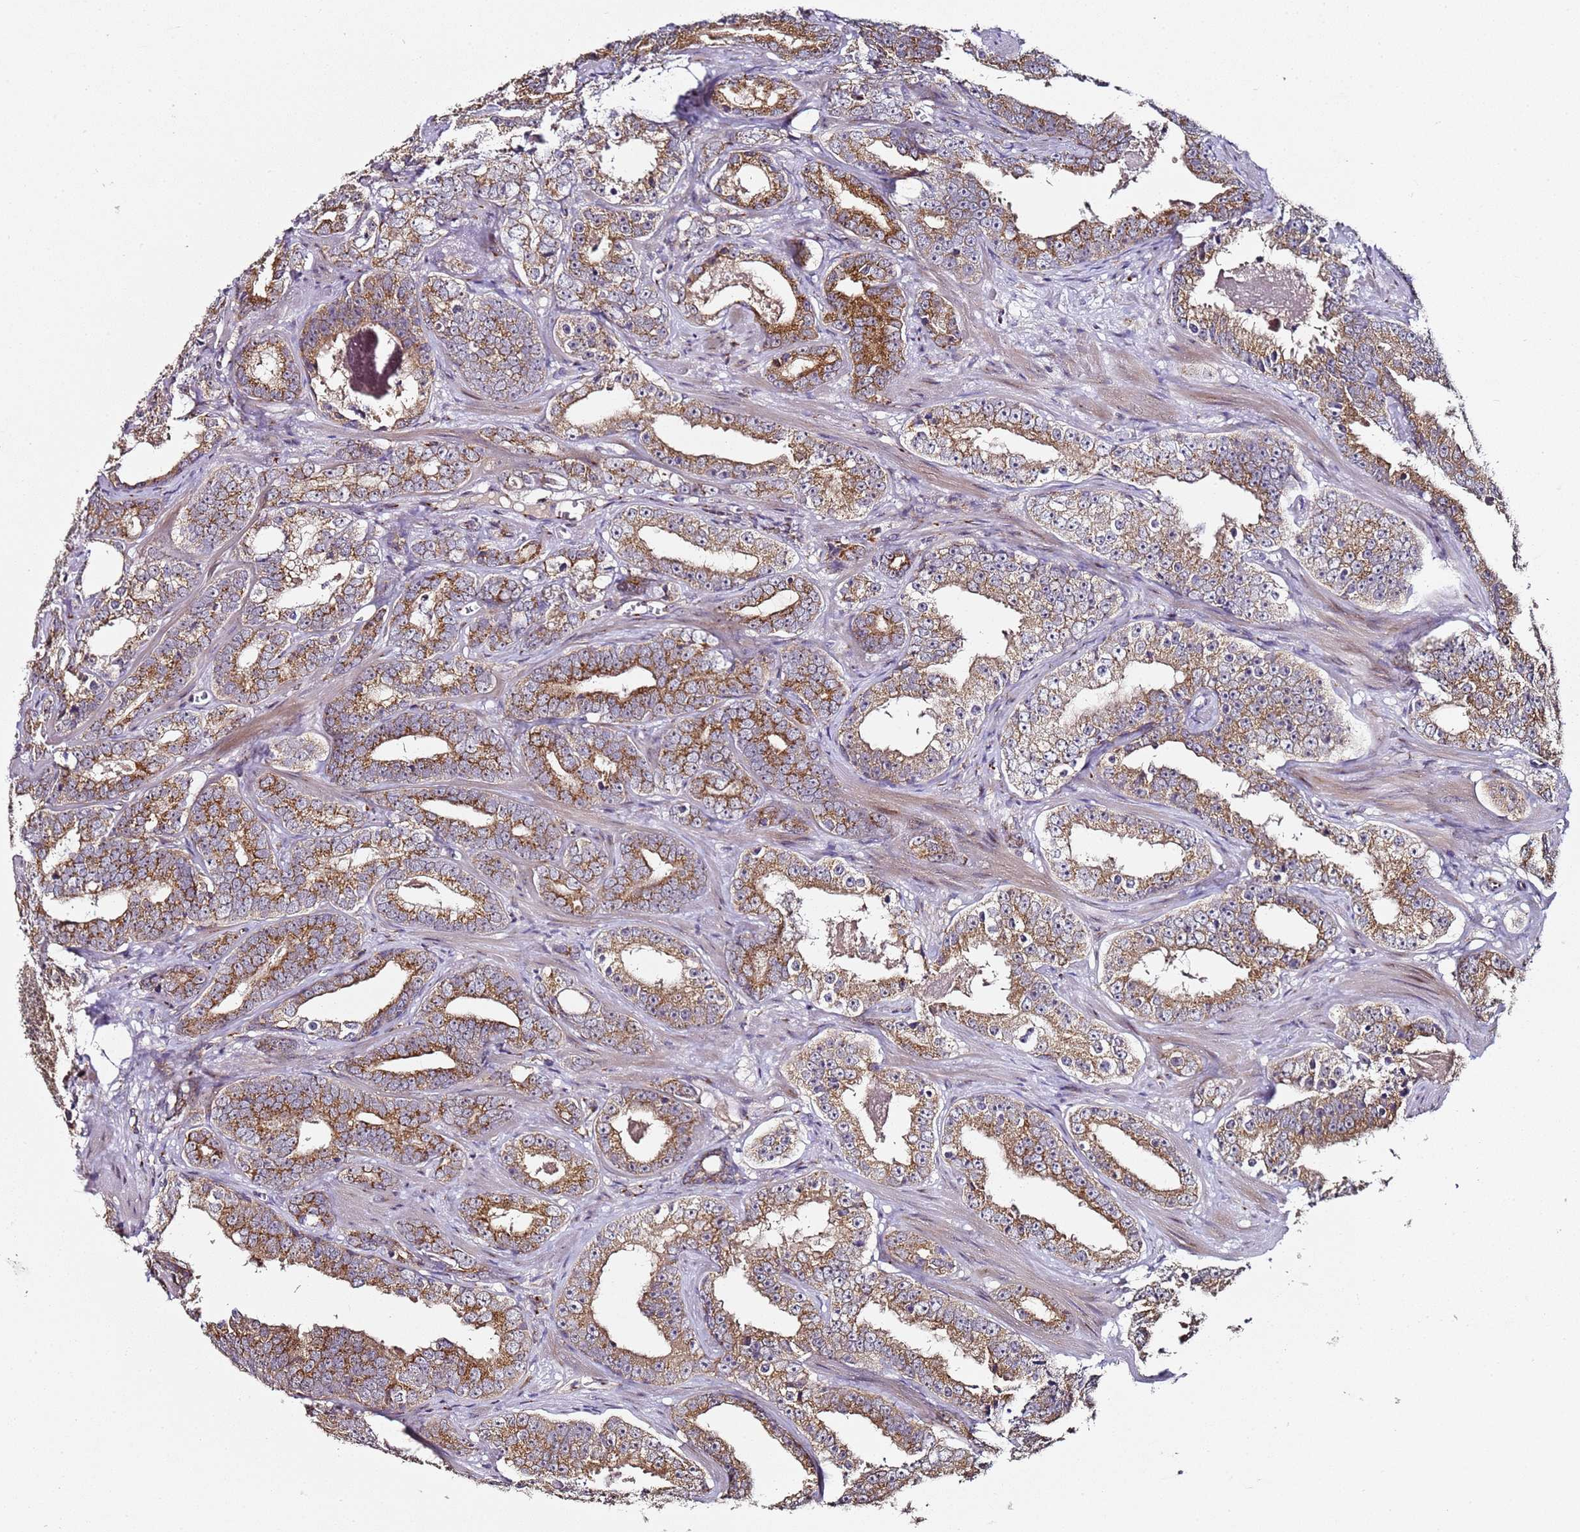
{"staining": {"intensity": "moderate", "quantity": ">75%", "location": "cytoplasmic/membranous"}, "tissue": "prostate cancer", "cell_type": "Tumor cells", "image_type": "cancer", "snomed": [{"axis": "morphology", "description": "Adenocarcinoma, High grade"}, {"axis": "topography", "description": "Prostate"}], "caption": "A high-resolution image shows IHC staining of prostate high-grade adenocarcinoma, which shows moderate cytoplasmic/membranous expression in about >75% of tumor cells.", "gene": "MRPL49", "patient": {"sex": "male", "age": 62}}